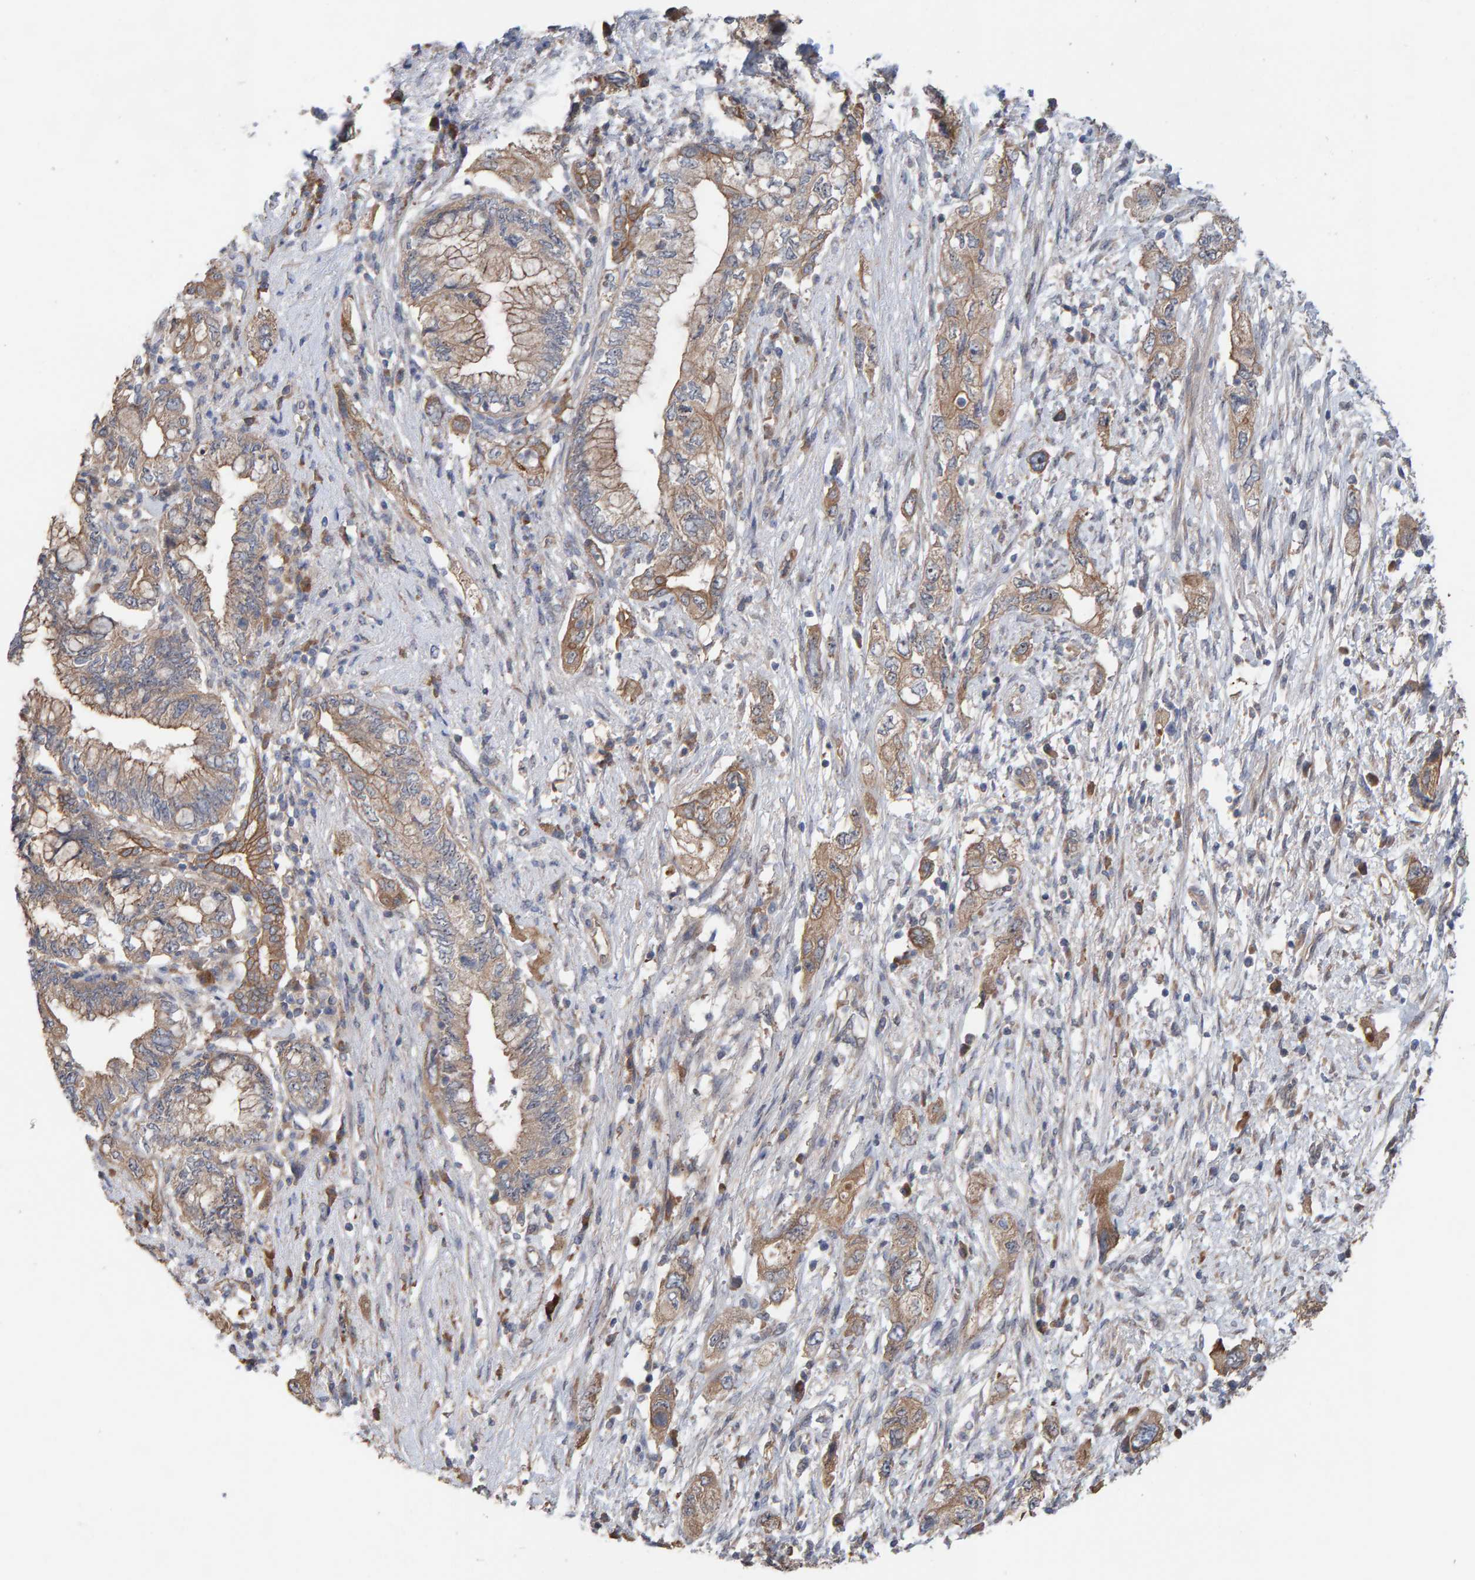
{"staining": {"intensity": "weak", "quantity": ">75%", "location": "cytoplasmic/membranous"}, "tissue": "pancreatic cancer", "cell_type": "Tumor cells", "image_type": "cancer", "snomed": [{"axis": "morphology", "description": "Adenocarcinoma, NOS"}, {"axis": "topography", "description": "Pancreas"}], "caption": "About >75% of tumor cells in adenocarcinoma (pancreatic) display weak cytoplasmic/membranous protein expression as visualized by brown immunohistochemical staining.", "gene": "LRSAM1", "patient": {"sex": "female", "age": 73}}